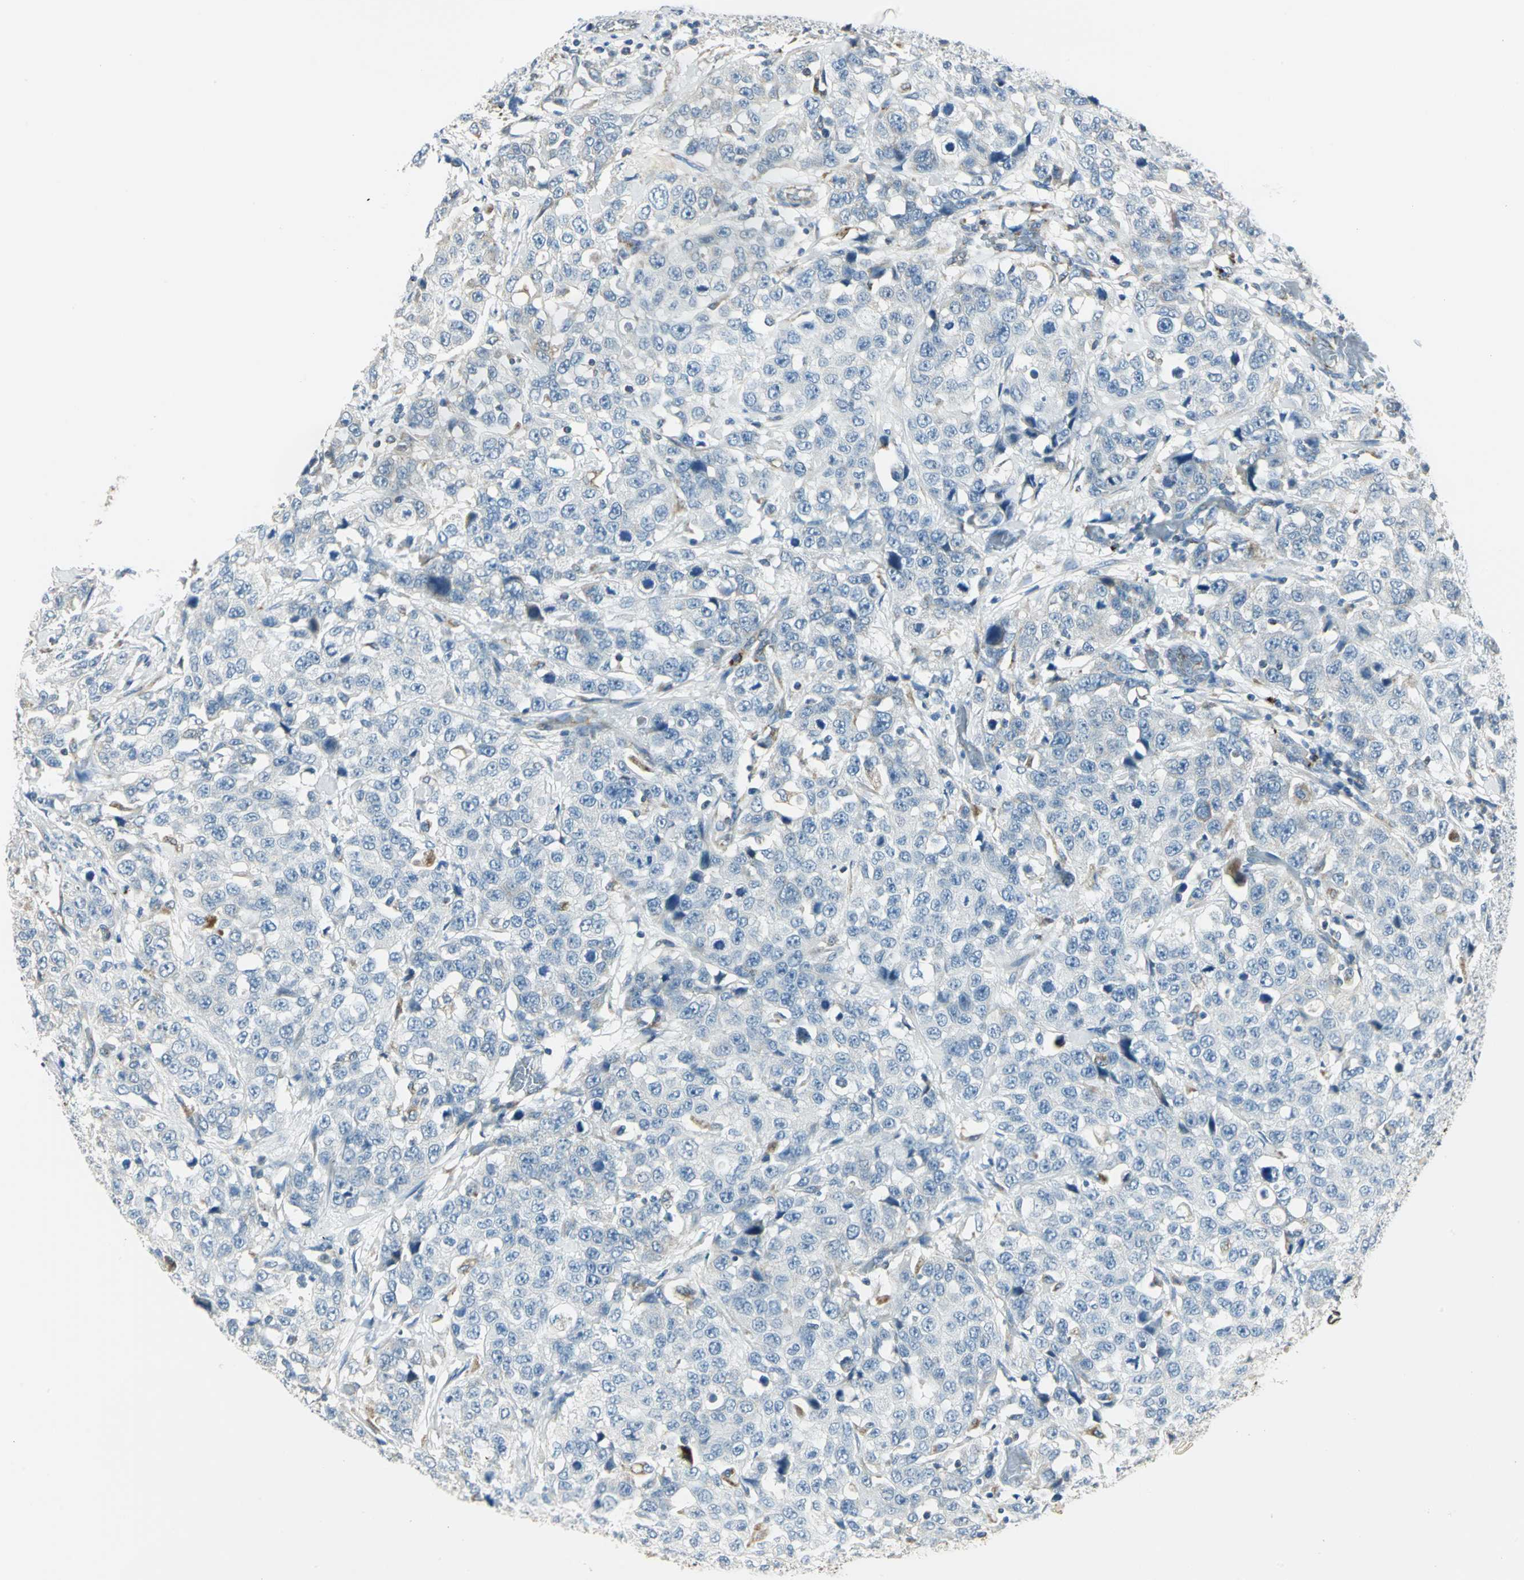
{"staining": {"intensity": "negative", "quantity": "none", "location": "none"}, "tissue": "stomach cancer", "cell_type": "Tumor cells", "image_type": "cancer", "snomed": [{"axis": "morphology", "description": "Normal tissue, NOS"}, {"axis": "morphology", "description": "Adenocarcinoma, NOS"}, {"axis": "topography", "description": "Stomach"}], "caption": "DAB (3,3'-diaminobenzidine) immunohistochemical staining of human stomach cancer shows no significant positivity in tumor cells.", "gene": "ACADM", "patient": {"sex": "male", "age": 48}}